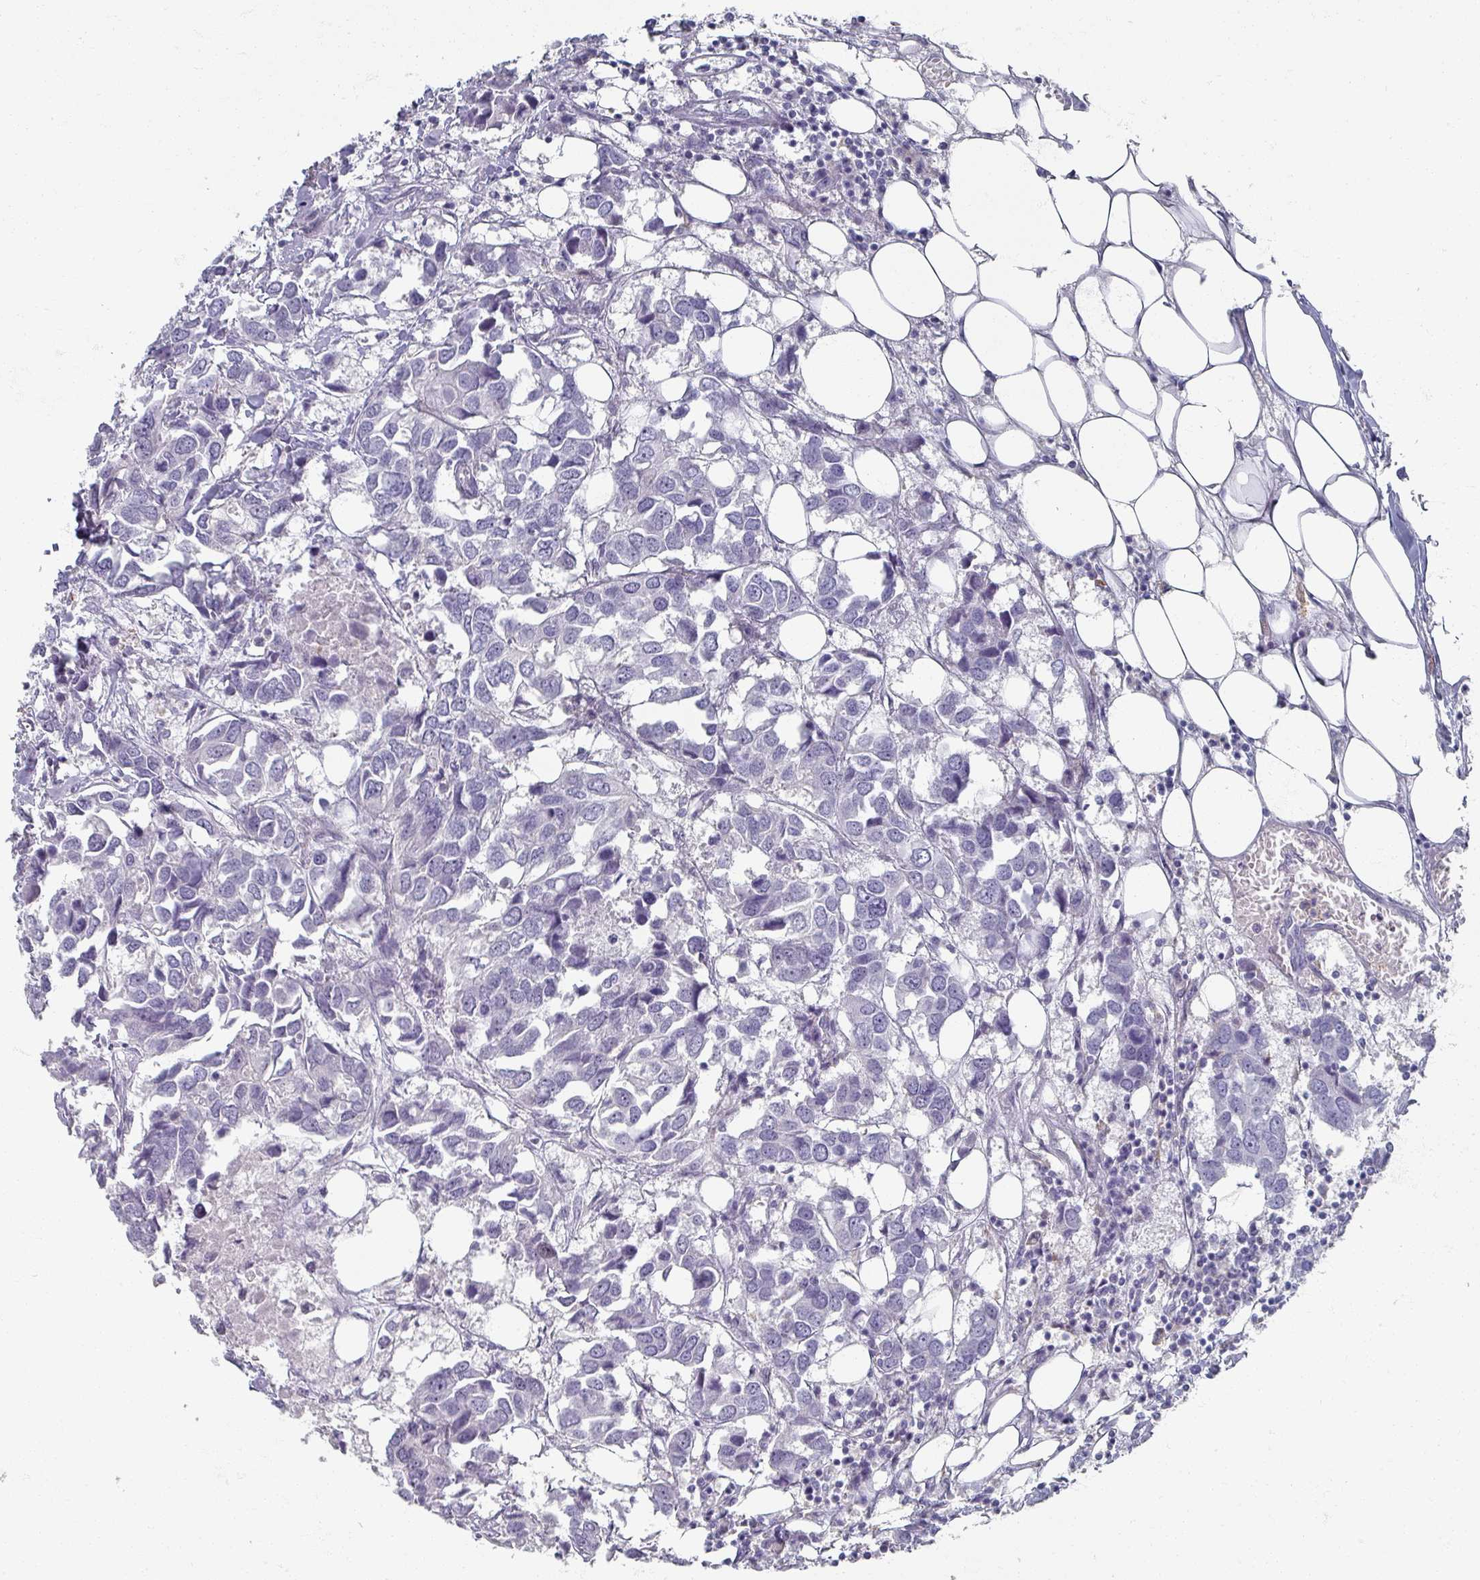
{"staining": {"intensity": "negative", "quantity": "none", "location": "none"}, "tissue": "breast cancer", "cell_type": "Tumor cells", "image_type": "cancer", "snomed": [{"axis": "morphology", "description": "Duct carcinoma"}, {"axis": "topography", "description": "Breast"}], "caption": "Immunohistochemistry image of neoplastic tissue: breast cancer stained with DAB (3,3'-diaminobenzidine) reveals no significant protein staining in tumor cells.", "gene": "OMG", "patient": {"sex": "female", "age": 83}}